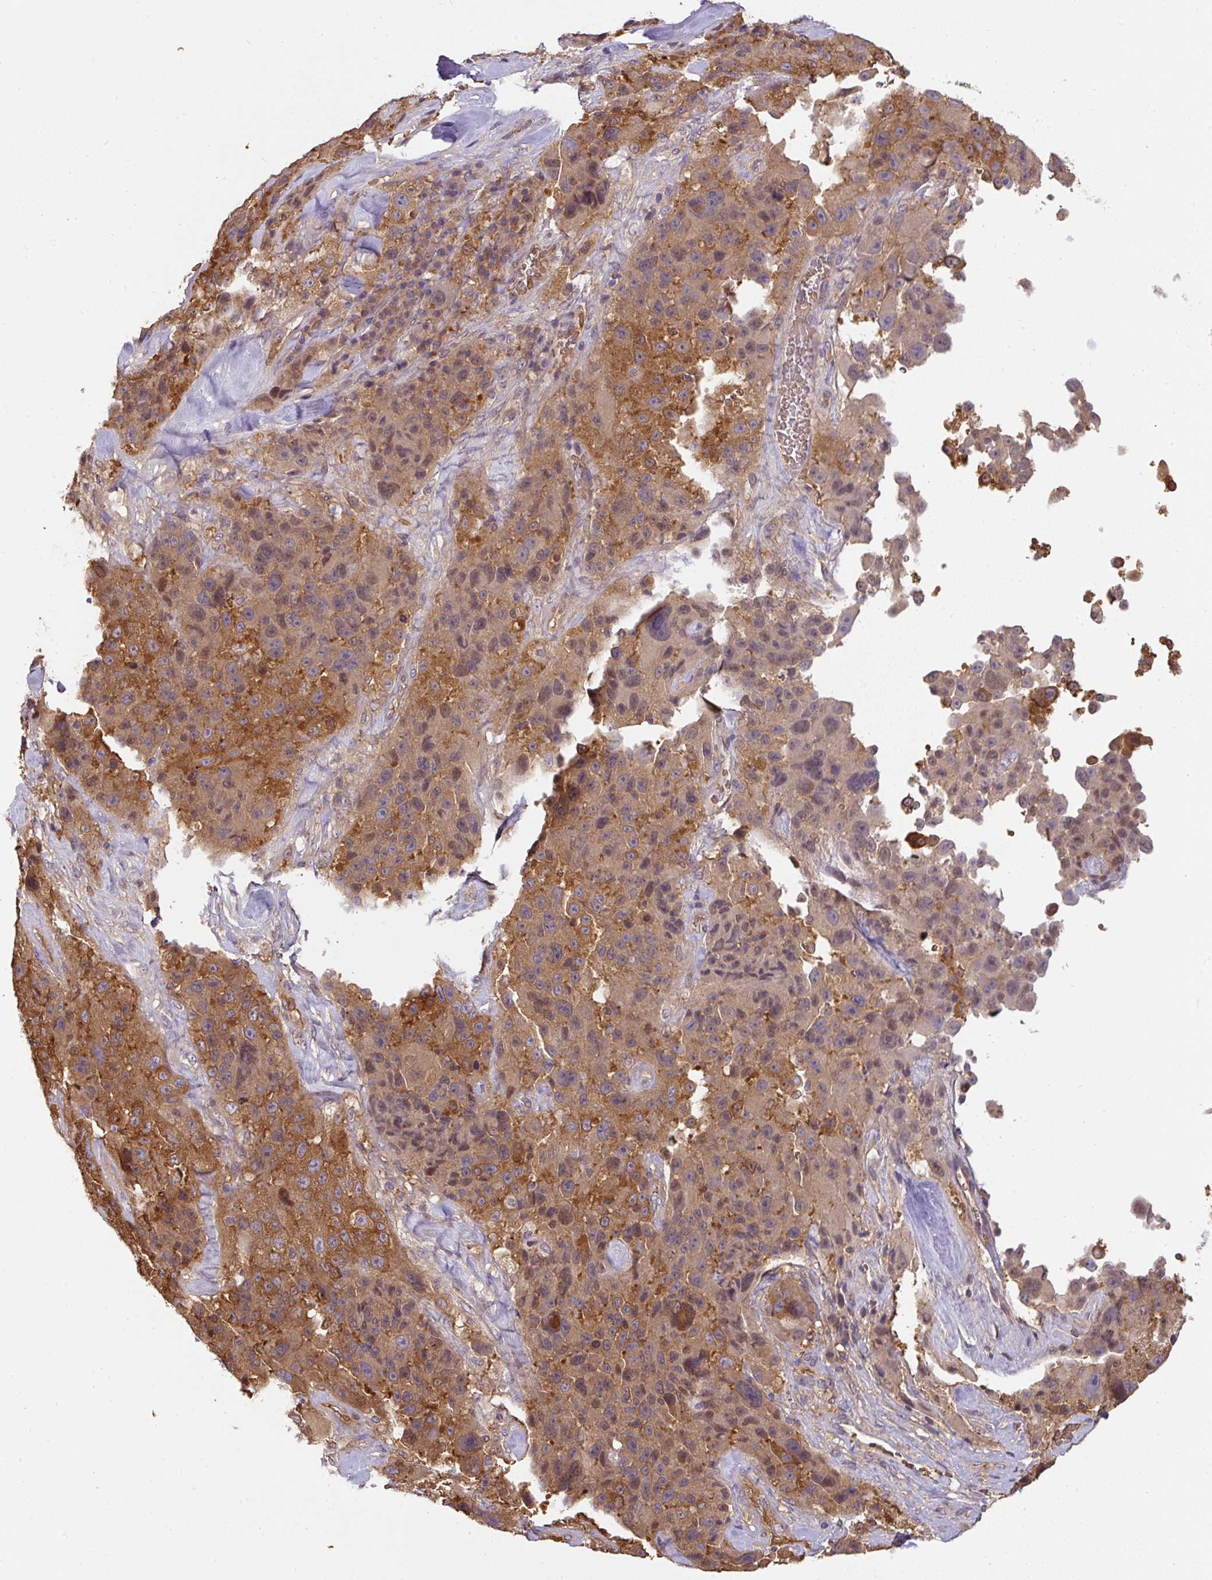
{"staining": {"intensity": "moderate", "quantity": ">75%", "location": "cytoplasmic/membranous"}, "tissue": "melanoma", "cell_type": "Tumor cells", "image_type": "cancer", "snomed": [{"axis": "morphology", "description": "Malignant melanoma, Metastatic site"}, {"axis": "topography", "description": "Lymph node"}], "caption": "Immunohistochemical staining of melanoma reveals medium levels of moderate cytoplasmic/membranous protein expression in about >75% of tumor cells. The protein is stained brown, and the nuclei are stained in blue (DAB (3,3'-diaminobenzidine) IHC with brightfield microscopy, high magnification).", "gene": "ST13", "patient": {"sex": "male", "age": 62}}